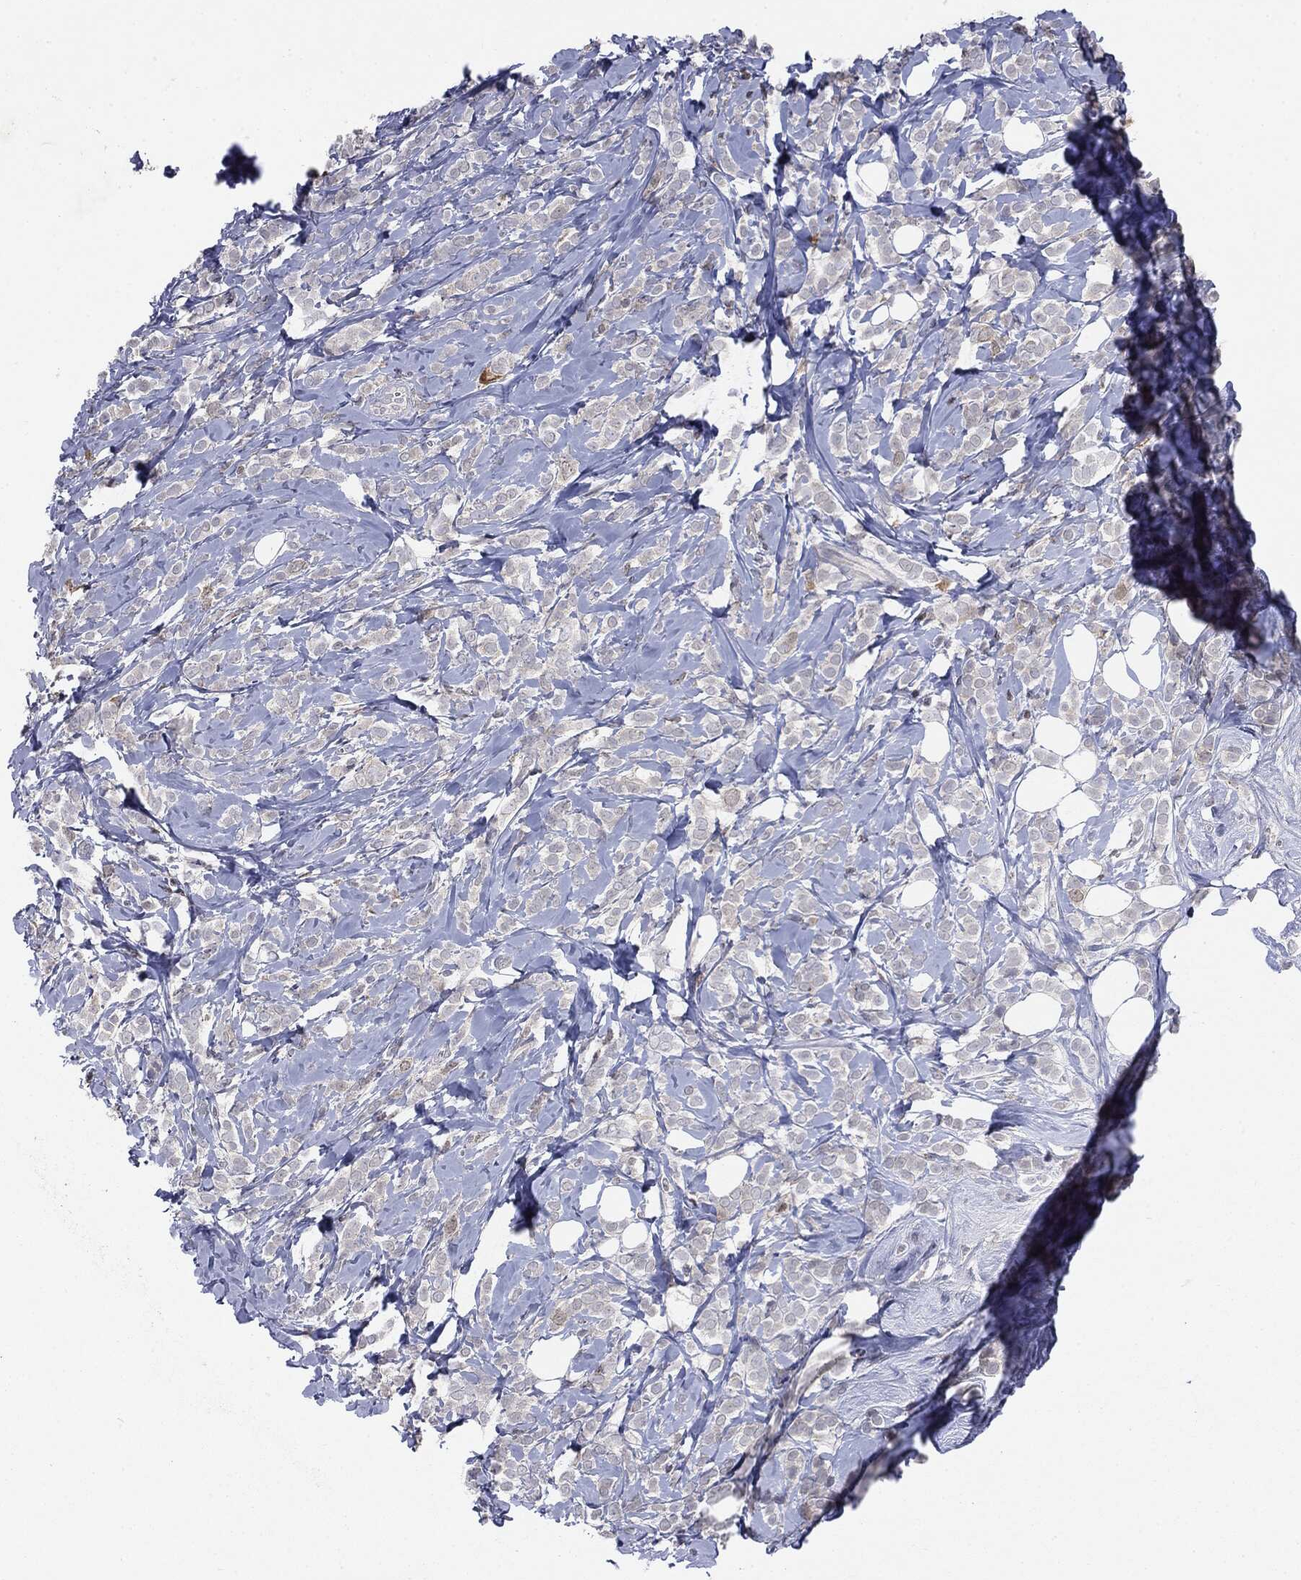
{"staining": {"intensity": "negative", "quantity": "none", "location": "none"}, "tissue": "breast cancer", "cell_type": "Tumor cells", "image_type": "cancer", "snomed": [{"axis": "morphology", "description": "Lobular carcinoma"}, {"axis": "topography", "description": "Breast"}], "caption": "Tumor cells are negative for protein expression in human breast cancer.", "gene": "KIF2C", "patient": {"sex": "female", "age": 49}}